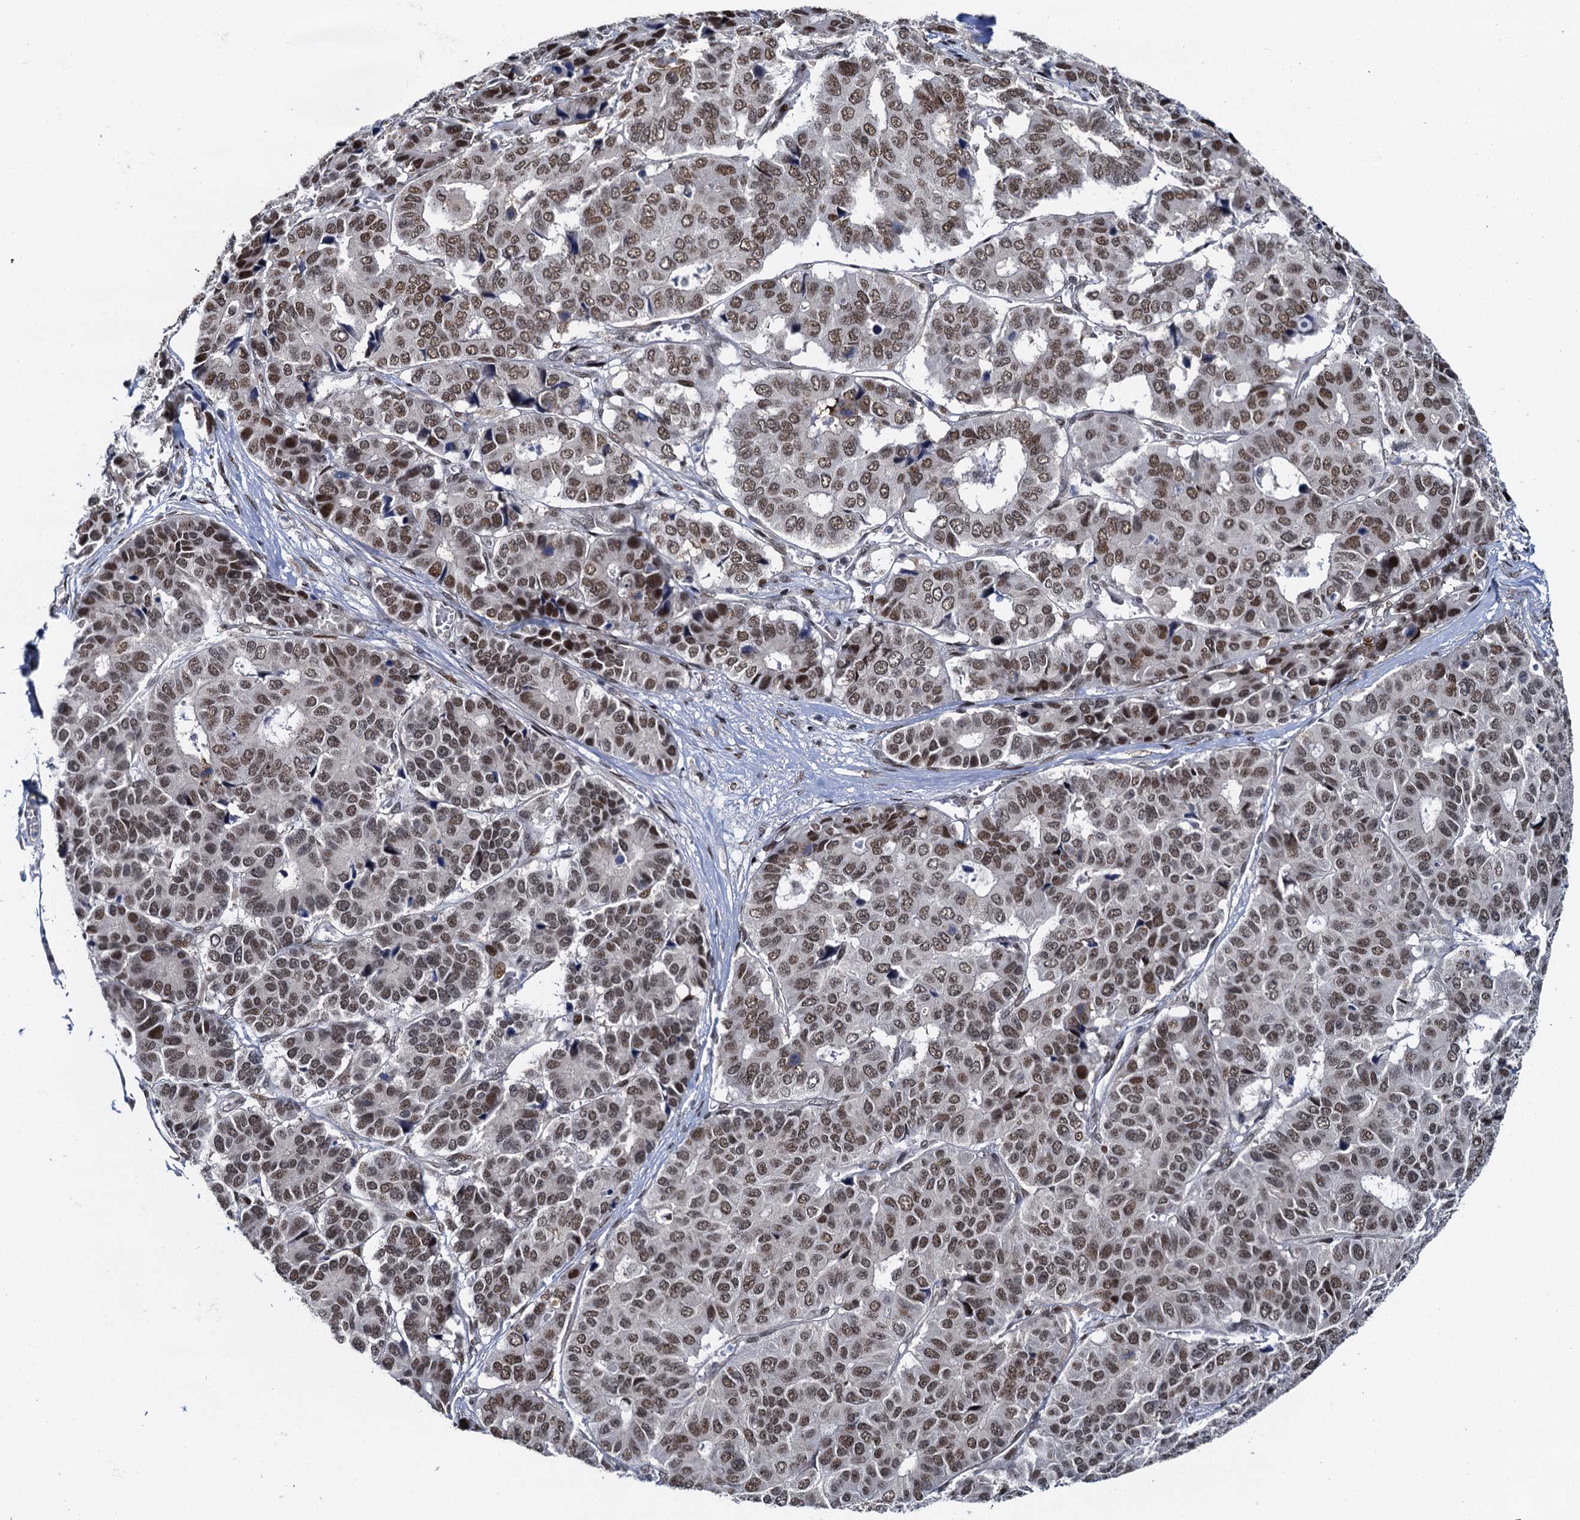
{"staining": {"intensity": "moderate", "quantity": ">75%", "location": "nuclear"}, "tissue": "pancreatic cancer", "cell_type": "Tumor cells", "image_type": "cancer", "snomed": [{"axis": "morphology", "description": "Adenocarcinoma, NOS"}, {"axis": "topography", "description": "Pancreas"}], "caption": "Pancreatic cancer (adenocarcinoma) stained with a brown dye shows moderate nuclear positive expression in about >75% of tumor cells.", "gene": "RUFY2", "patient": {"sex": "male", "age": 50}}